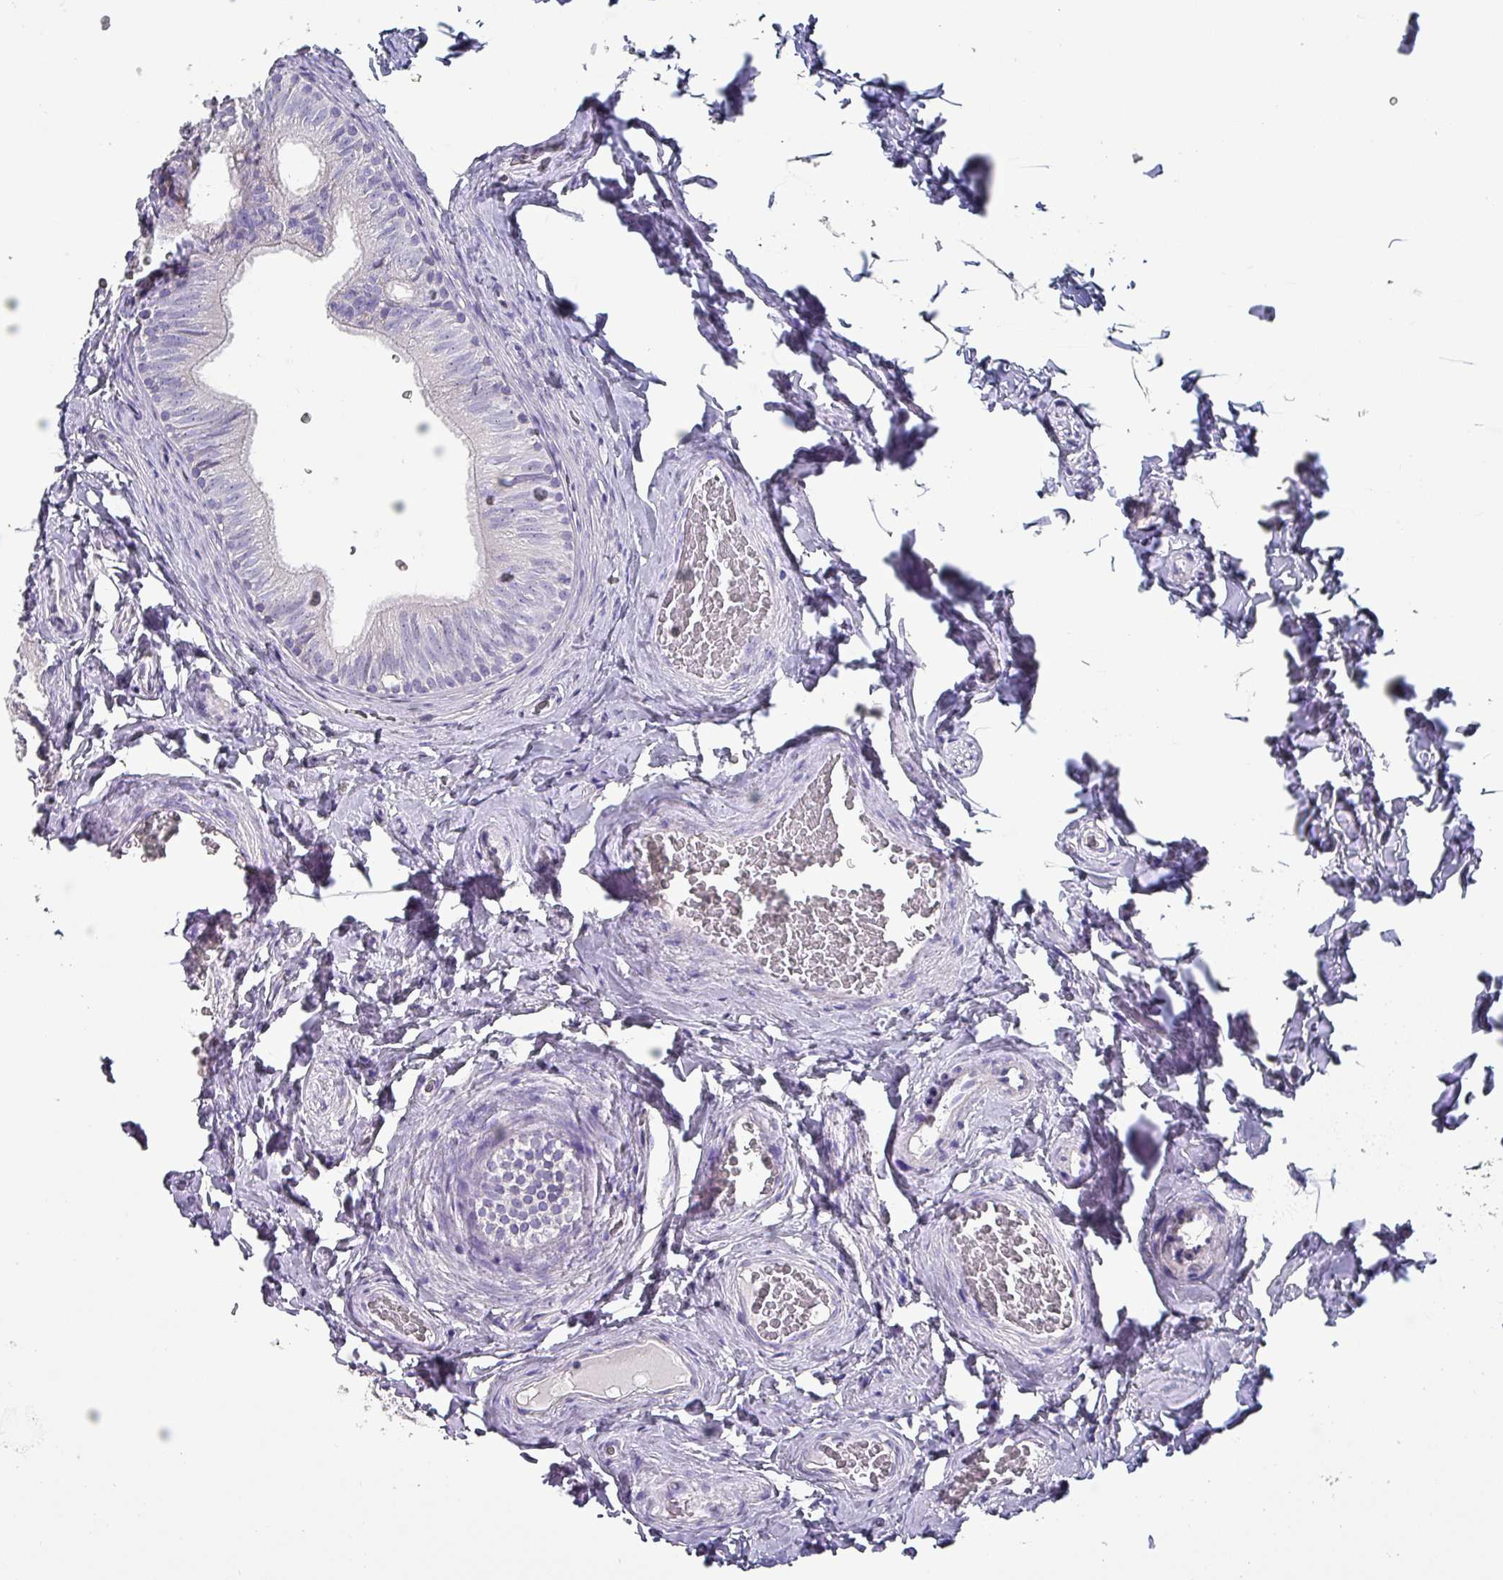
{"staining": {"intensity": "negative", "quantity": "none", "location": "none"}, "tissue": "epididymis", "cell_type": "Glandular cells", "image_type": "normal", "snomed": [{"axis": "morphology", "description": "Normal tissue, NOS"}, {"axis": "topography", "description": "Epididymis"}], "caption": "Immunohistochemistry (IHC) of unremarkable epididymis displays no expression in glandular cells. The staining was performed using DAB to visualize the protein expression in brown, while the nuclei were stained in blue with hematoxylin (Magnification: 20x).", "gene": "INS", "patient": {"sex": "male", "age": 34}}